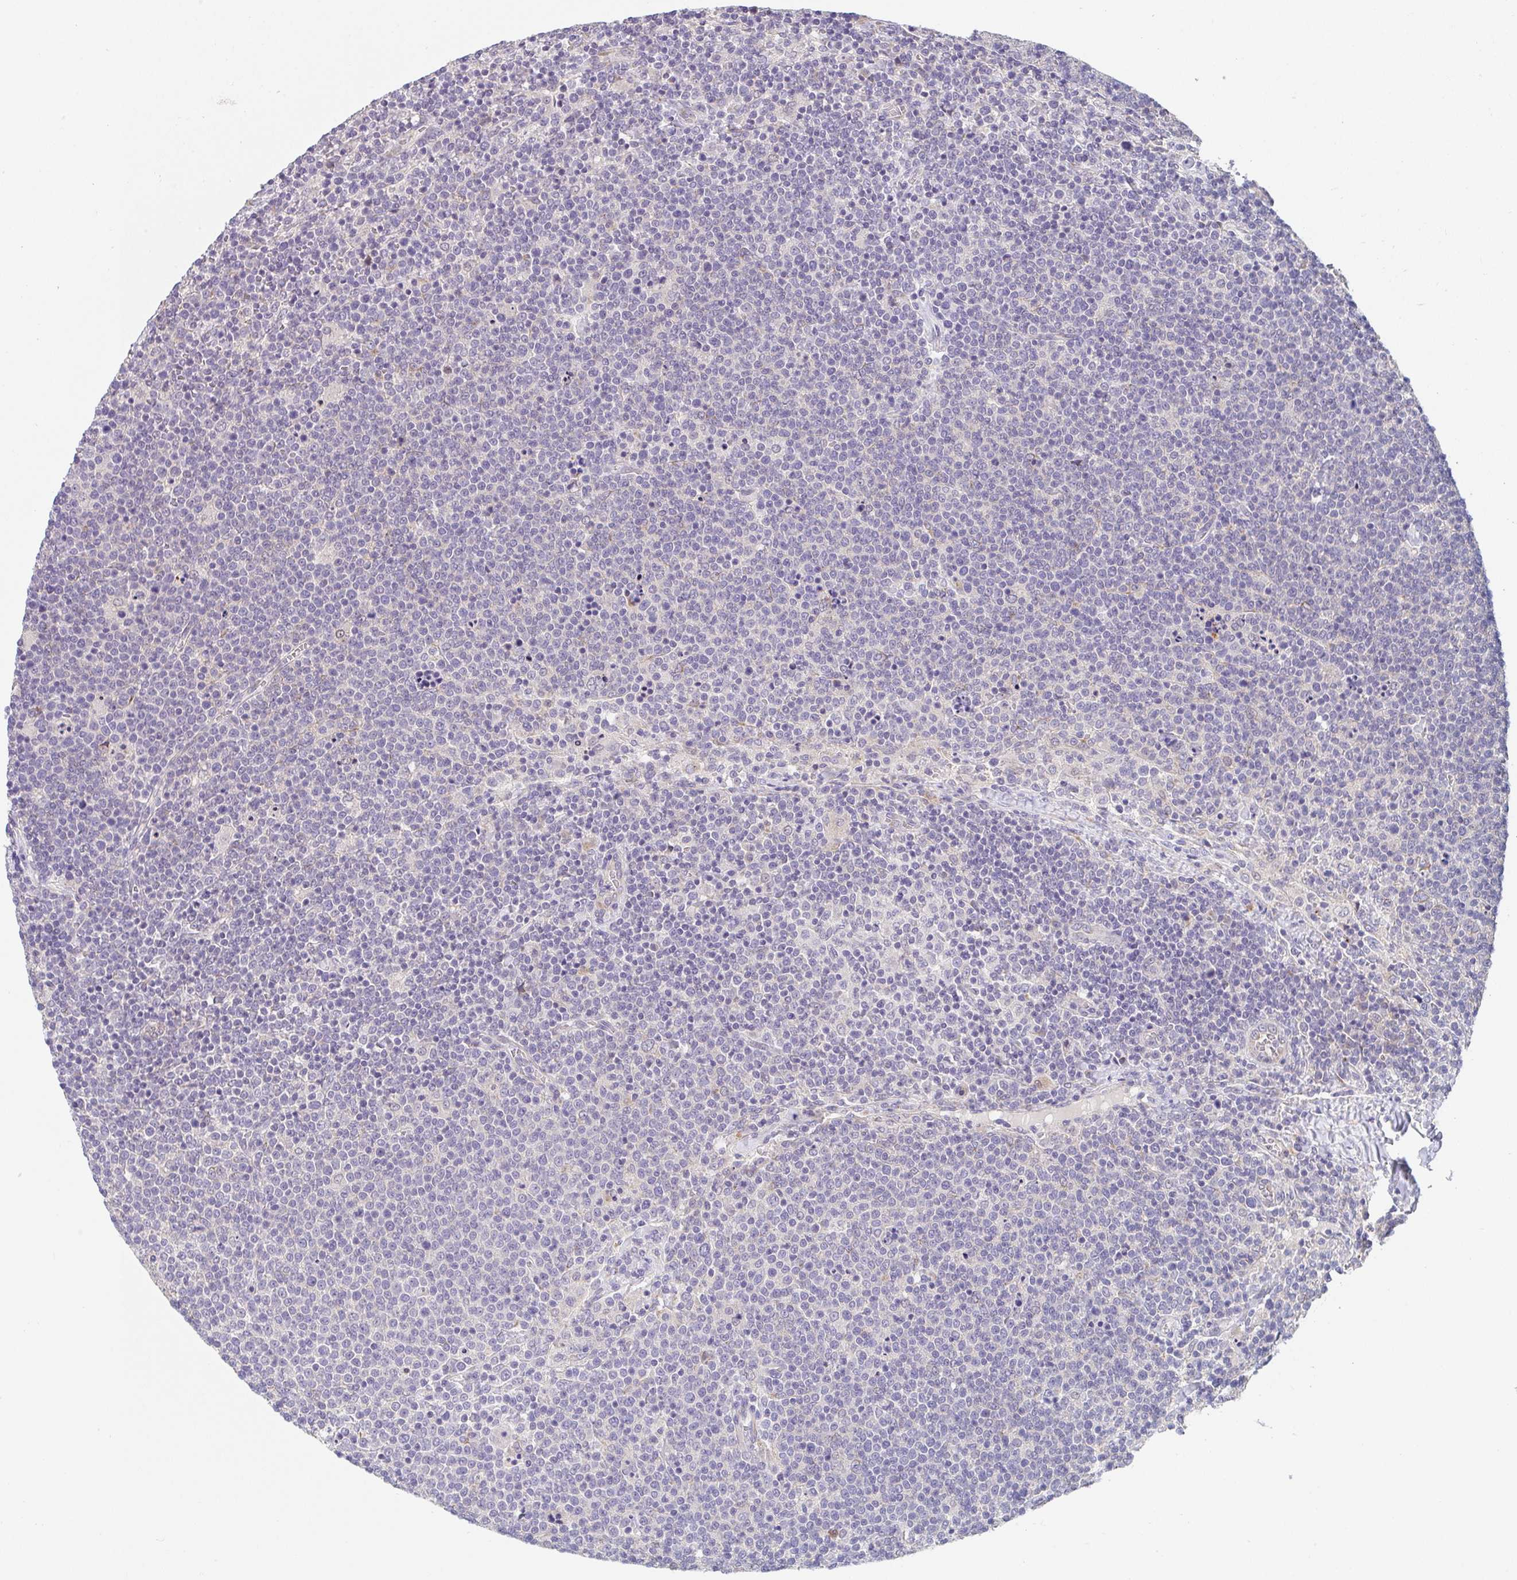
{"staining": {"intensity": "negative", "quantity": "none", "location": "none"}, "tissue": "lymphoma", "cell_type": "Tumor cells", "image_type": "cancer", "snomed": [{"axis": "morphology", "description": "Malignant lymphoma, non-Hodgkin's type, High grade"}, {"axis": "topography", "description": "Lymph node"}], "caption": "This is a image of immunohistochemistry staining of lymphoma, which shows no staining in tumor cells. (Stains: DAB immunohistochemistry (IHC) with hematoxylin counter stain, Microscopy: brightfield microscopy at high magnification).", "gene": "TSPAN31", "patient": {"sex": "male", "age": 61}}